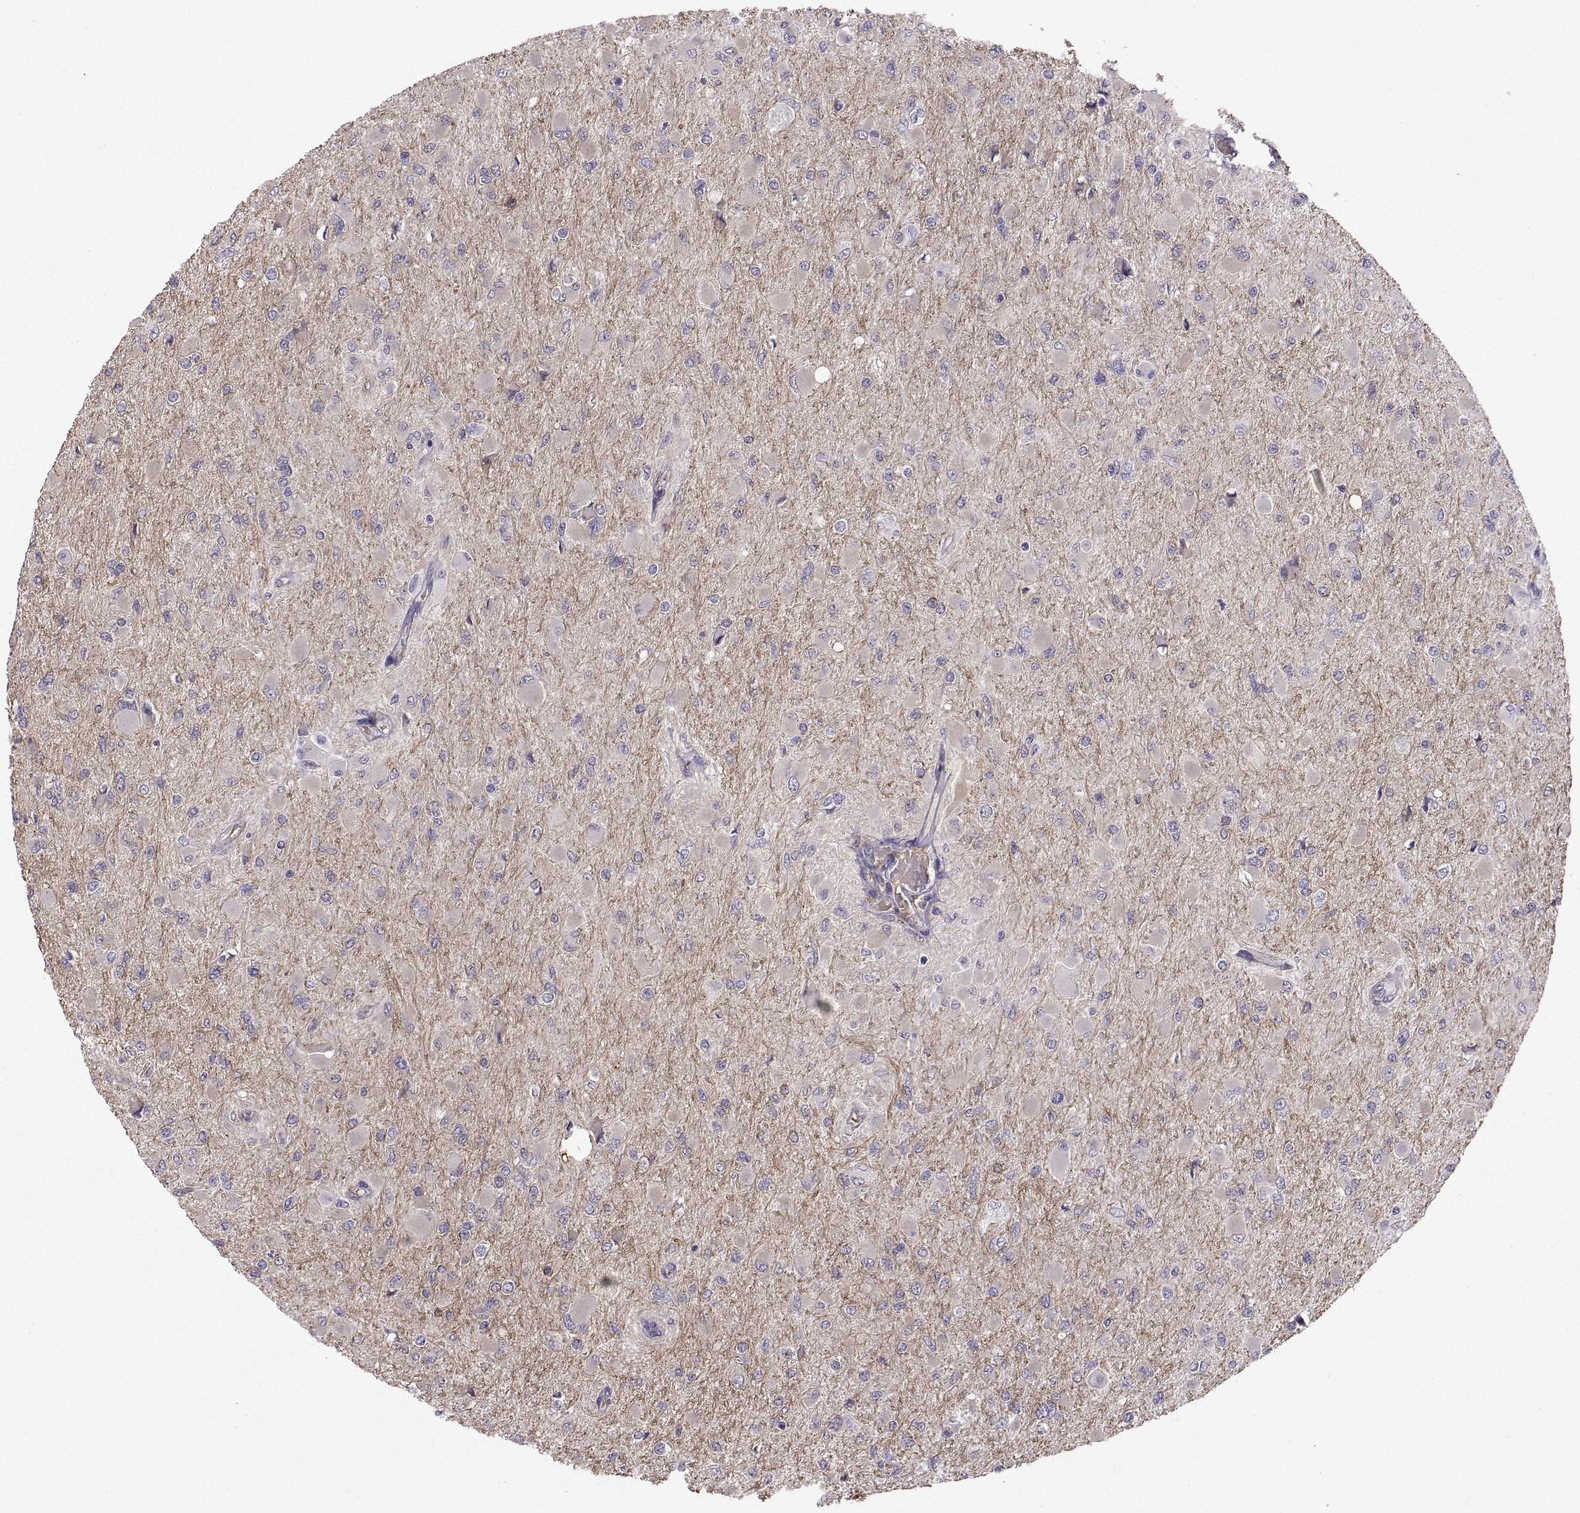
{"staining": {"intensity": "negative", "quantity": "none", "location": "none"}, "tissue": "glioma", "cell_type": "Tumor cells", "image_type": "cancer", "snomed": [{"axis": "morphology", "description": "Glioma, malignant, High grade"}, {"axis": "topography", "description": "Cerebral cortex"}], "caption": "High magnification brightfield microscopy of glioma stained with DAB (brown) and counterstained with hematoxylin (blue): tumor cells show no significant expression.", "gene": "MEIOC", "patient": {"sex": "female", "age": 36}}